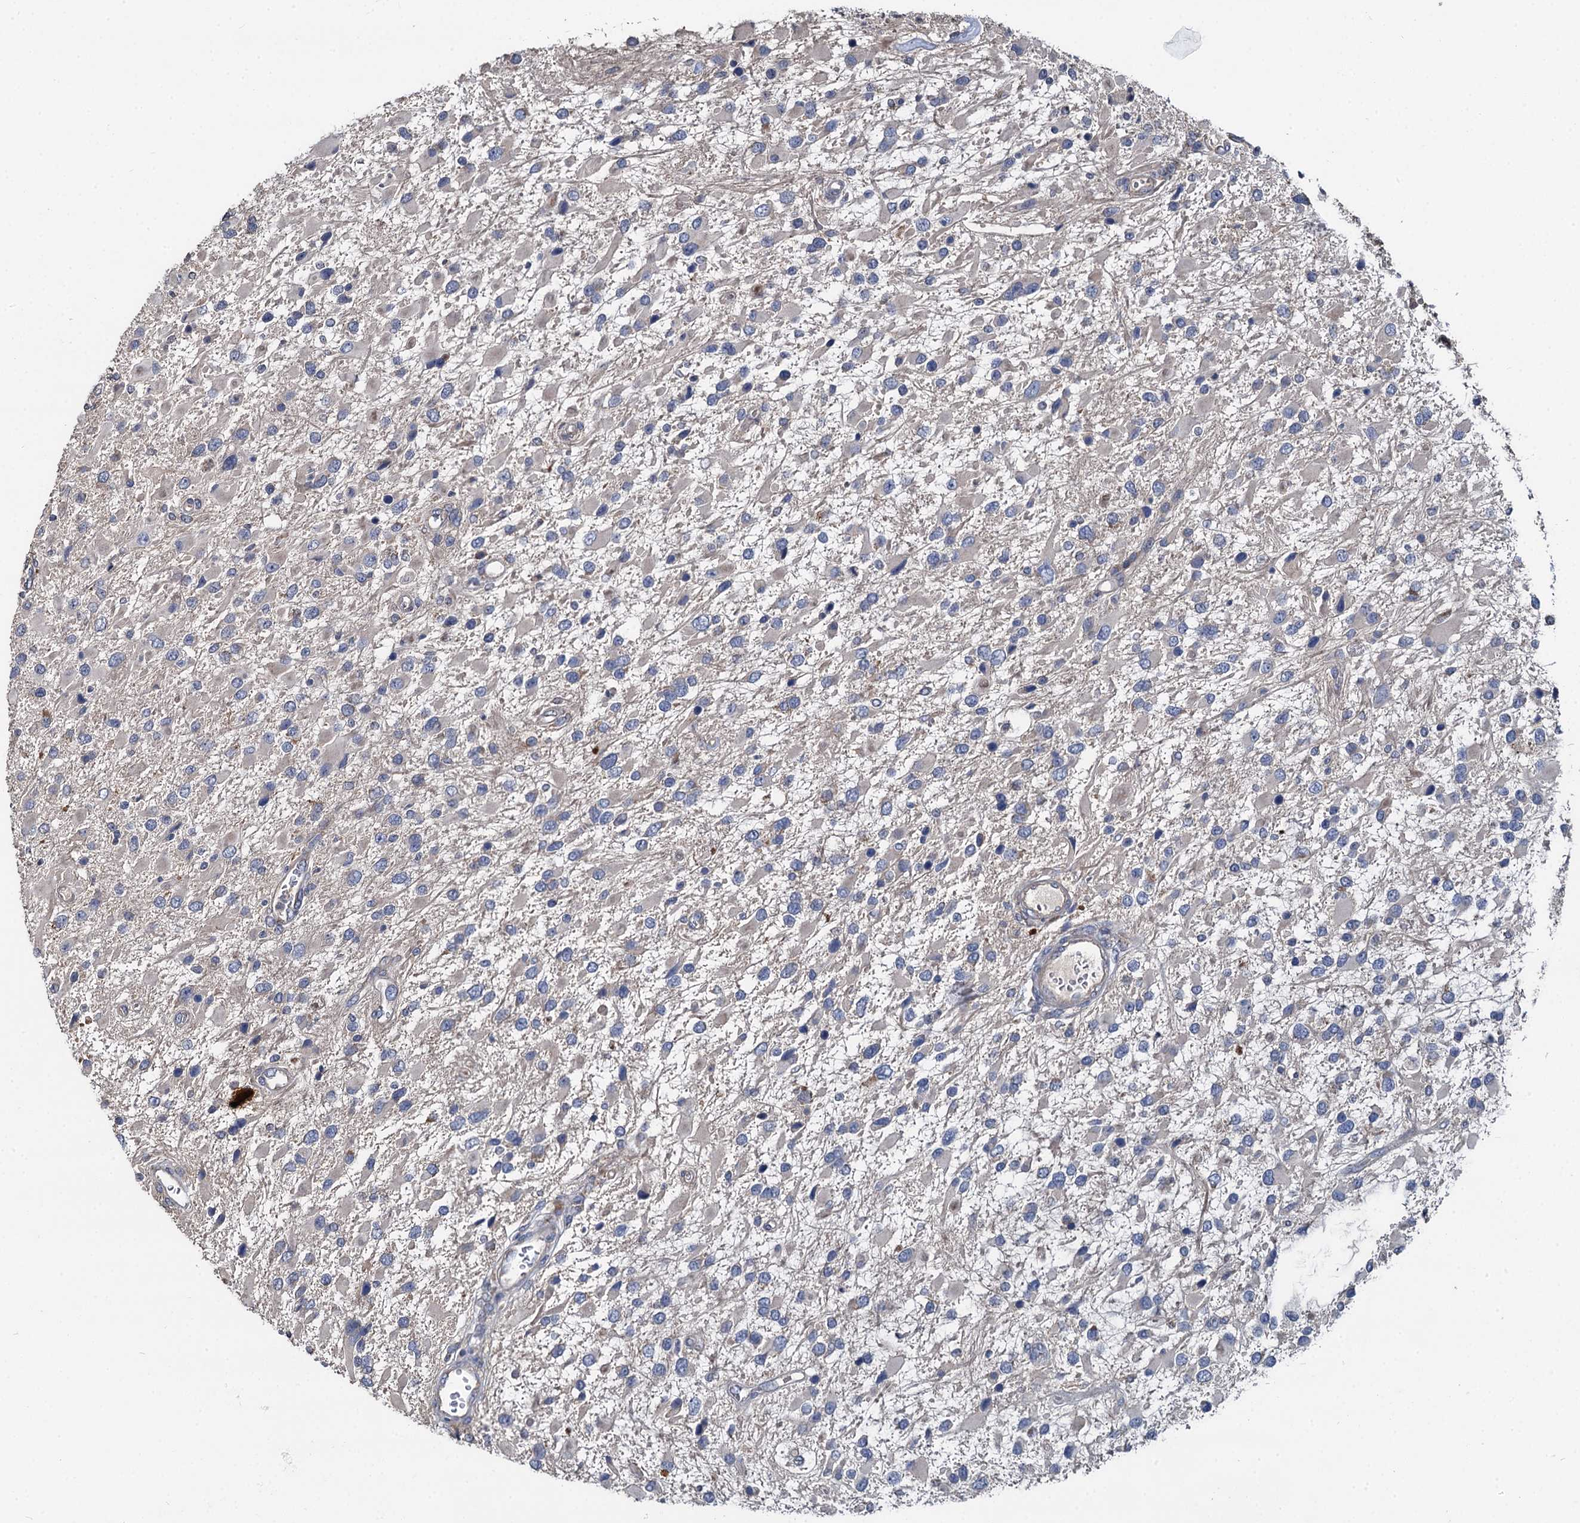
{"staining": {"intensity": "negative", "quantity": "none", "location": "none"}, "tissue": "glioma", "cell_type": "Tumor cells", "image_type": "cancer", "snomed": [{"axis": "morphology", "description": "Glioma, malignant, High grade"}, {"axis": "topography", "description": "Brain"}], "caption": "High-grade glioma (malignant) was stained to show a protein in brown. There is no significant positivity in tumor cells.", "gene": "SPRYD3", "patient": {"sex": "male", "age": 53}}